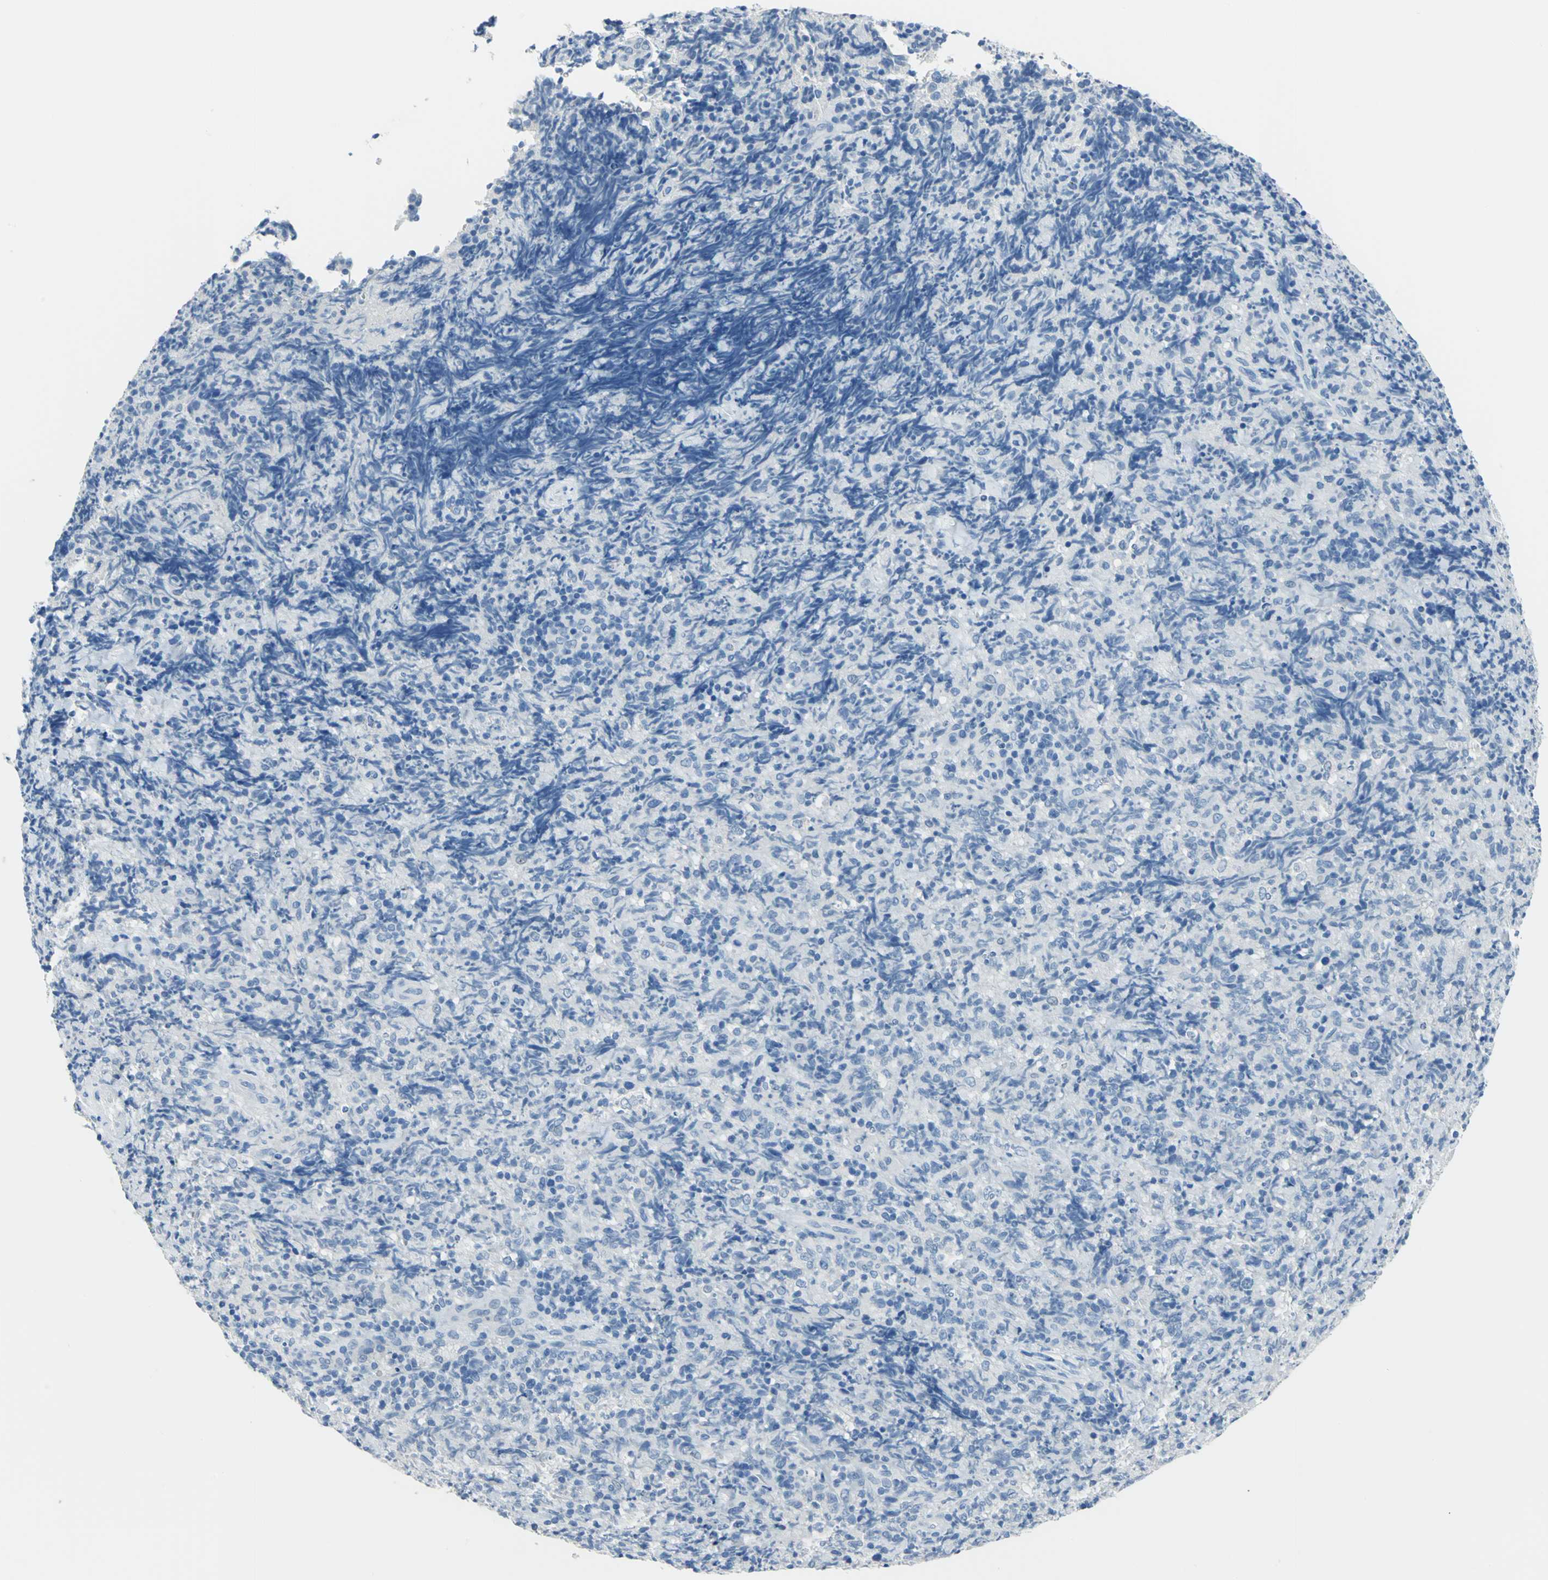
{"staining": {"intensity": "negative", "quantity": "none", "location": "none"}, "tissue": "lymphoma", "cell_type": "Tumor cells", "image_type": "cancer", "snomed": [{"axis": "morphology", "description": "Malignant lymphoma, non-Hodgkin's type, High grade"}, {"axis": "topography", "description": "Tonsil"}], "caption": "Micrograph shows no significant protein expression in tumor cells of lymphoma.", "gene": "PKLR", "patient": {"sex": "female", "age": 36}}